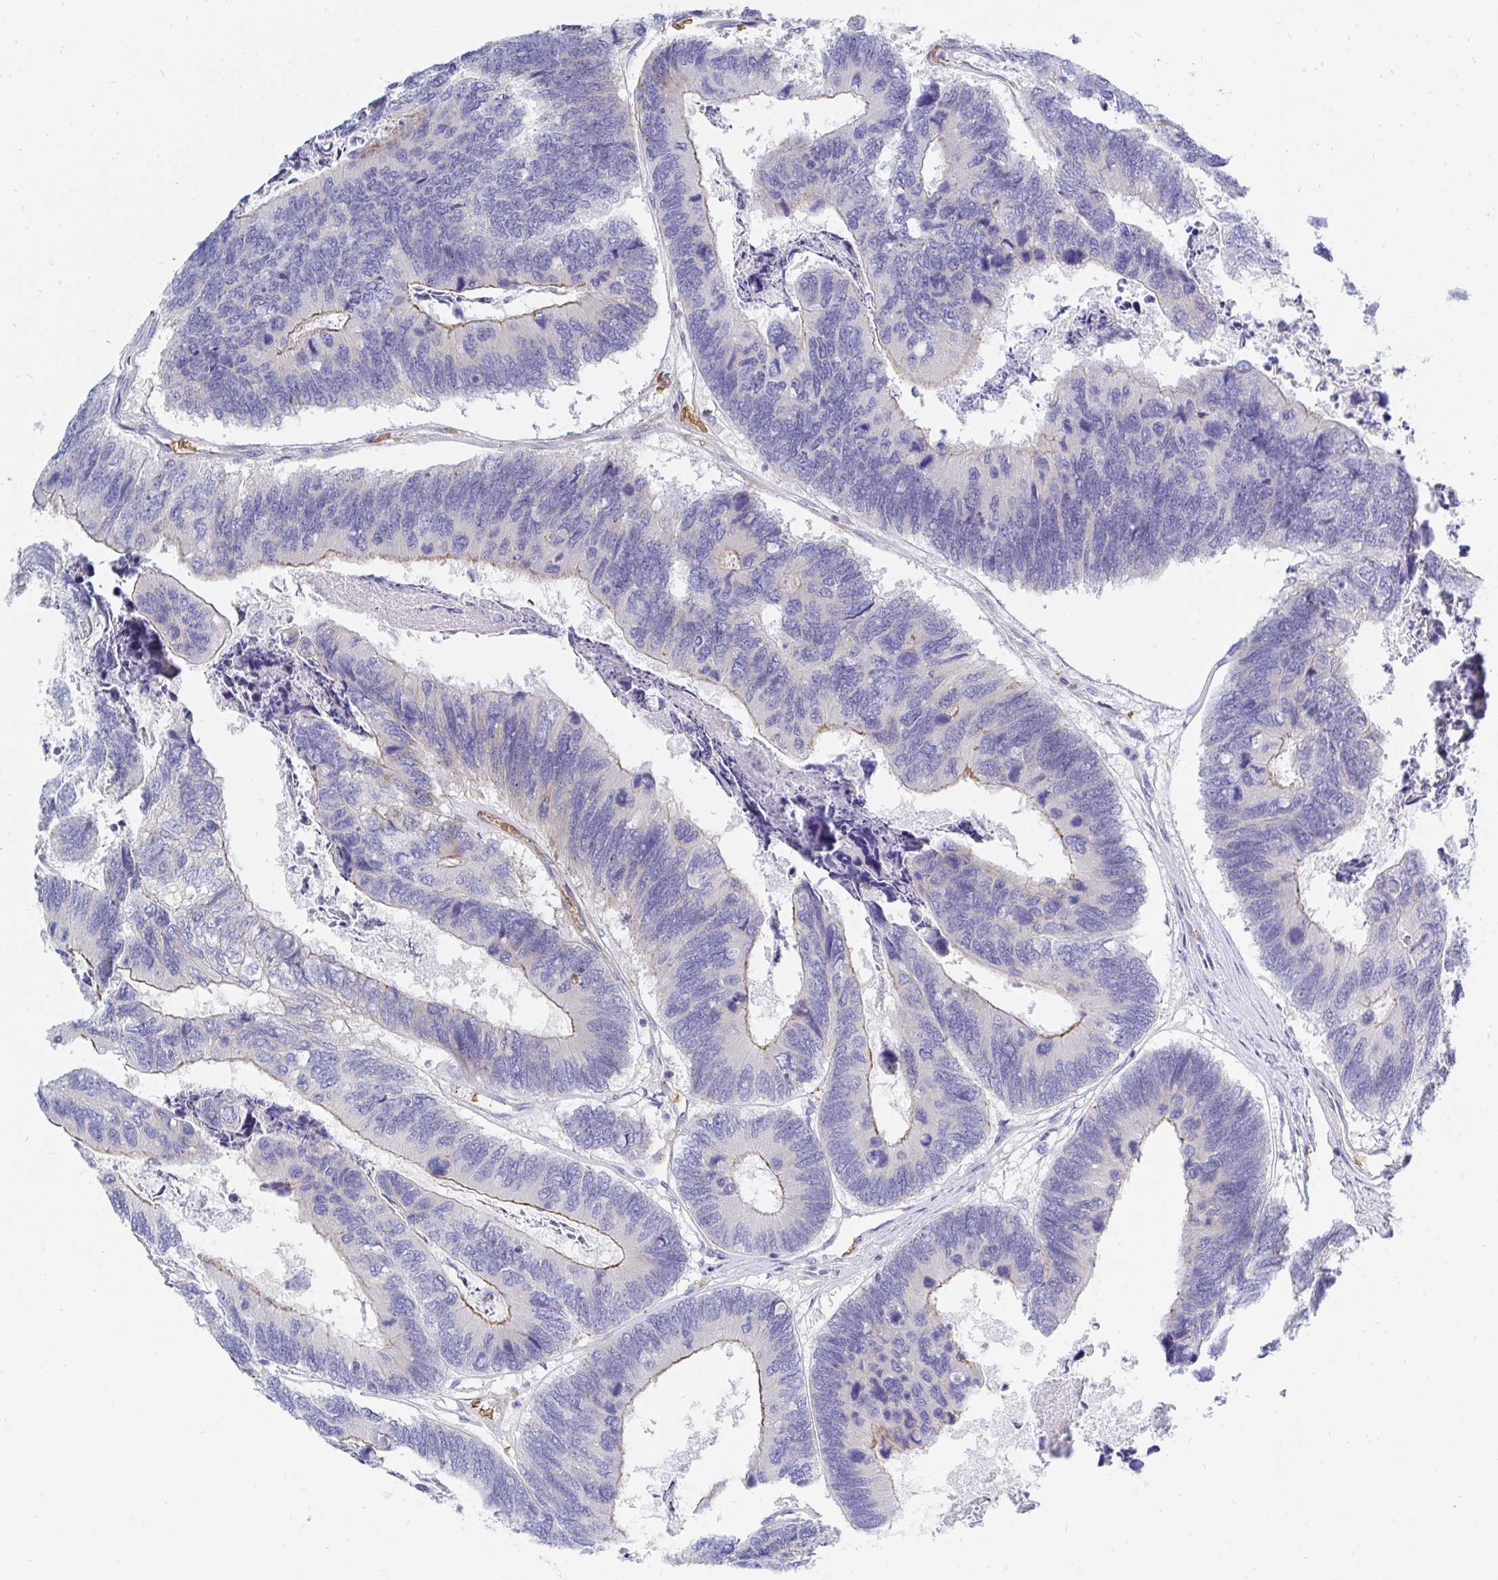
{"staining": {"intensity": "moderate", "quantity": "<25%", "location": "cytoplasmic/membranous"}, "tissue": "colorectal cancer", "cell_type": "Tumor cells", "image_type": "cancer", "snomed": [{"axis": "morphology", "description": "Adenocarcinoma, NOS"}, {"axis": "topography", "description": "Colon"}], "caption": "This is a micrograph of immunohistochemistry (IHC) staining of adenocarcinoma (colorectal), which shows moderate positivity in the cytoplasmic/membranous of tumor cells.", "gene": "MROH2B", "patient": {"sex": "female", "age": 67}}